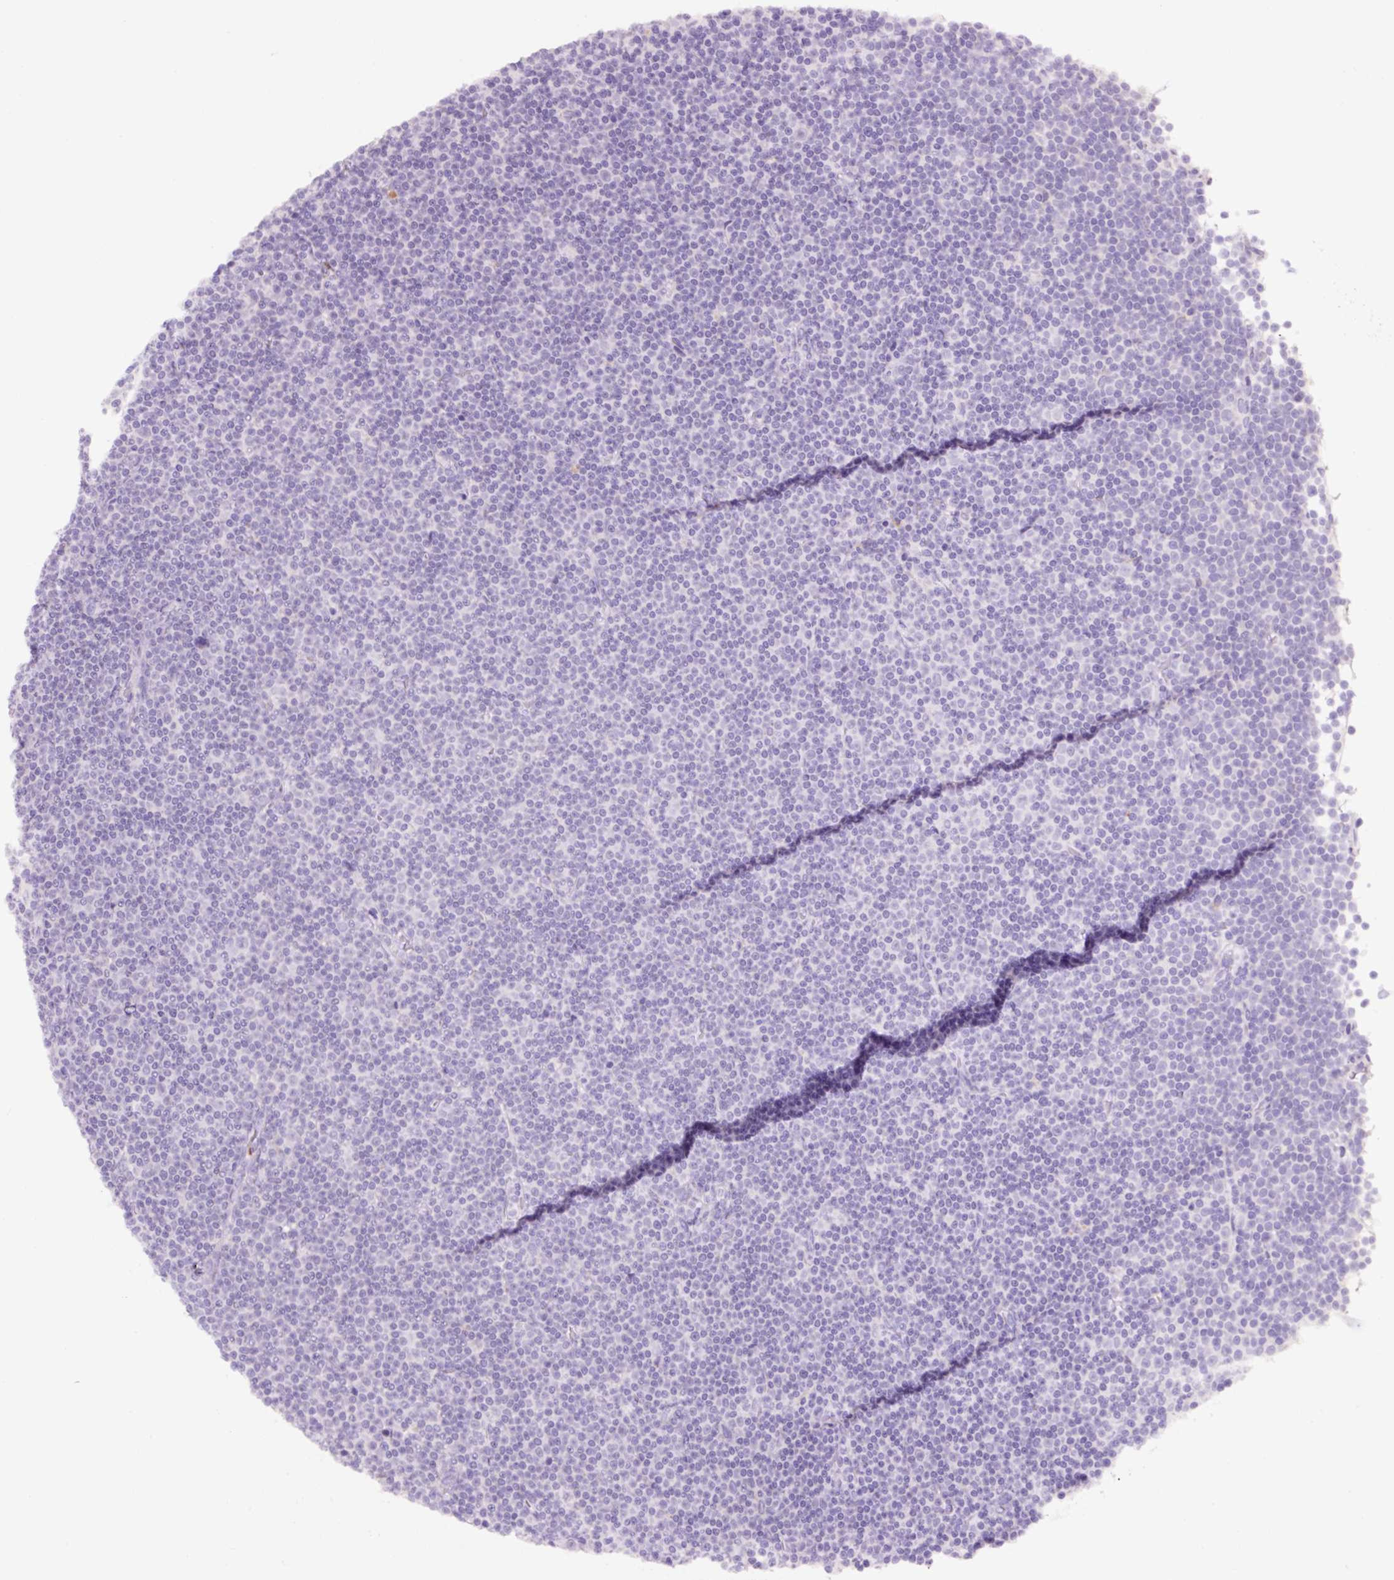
{"staining": {"intensity": "negative", "quantity": "none", "location": "none"}, "tissue": "lymphoma", "cell_type": "Tumor cells", "image_type": "cancer", "snomed": [{"axis": "morphology", "description": "Malignant lymphoma, non-Hodgkin's type, Low grade"}, {"axis": "topography", "description": "Lymph node"}], "caption": "This is an immunohistochemistry image of malignant lymphoma, non-Hodgkin's type (low-grade). There is no positivity in tumor cells.", "gene": "MFSD3", "patient": {"sex": "female", "age": 67}}